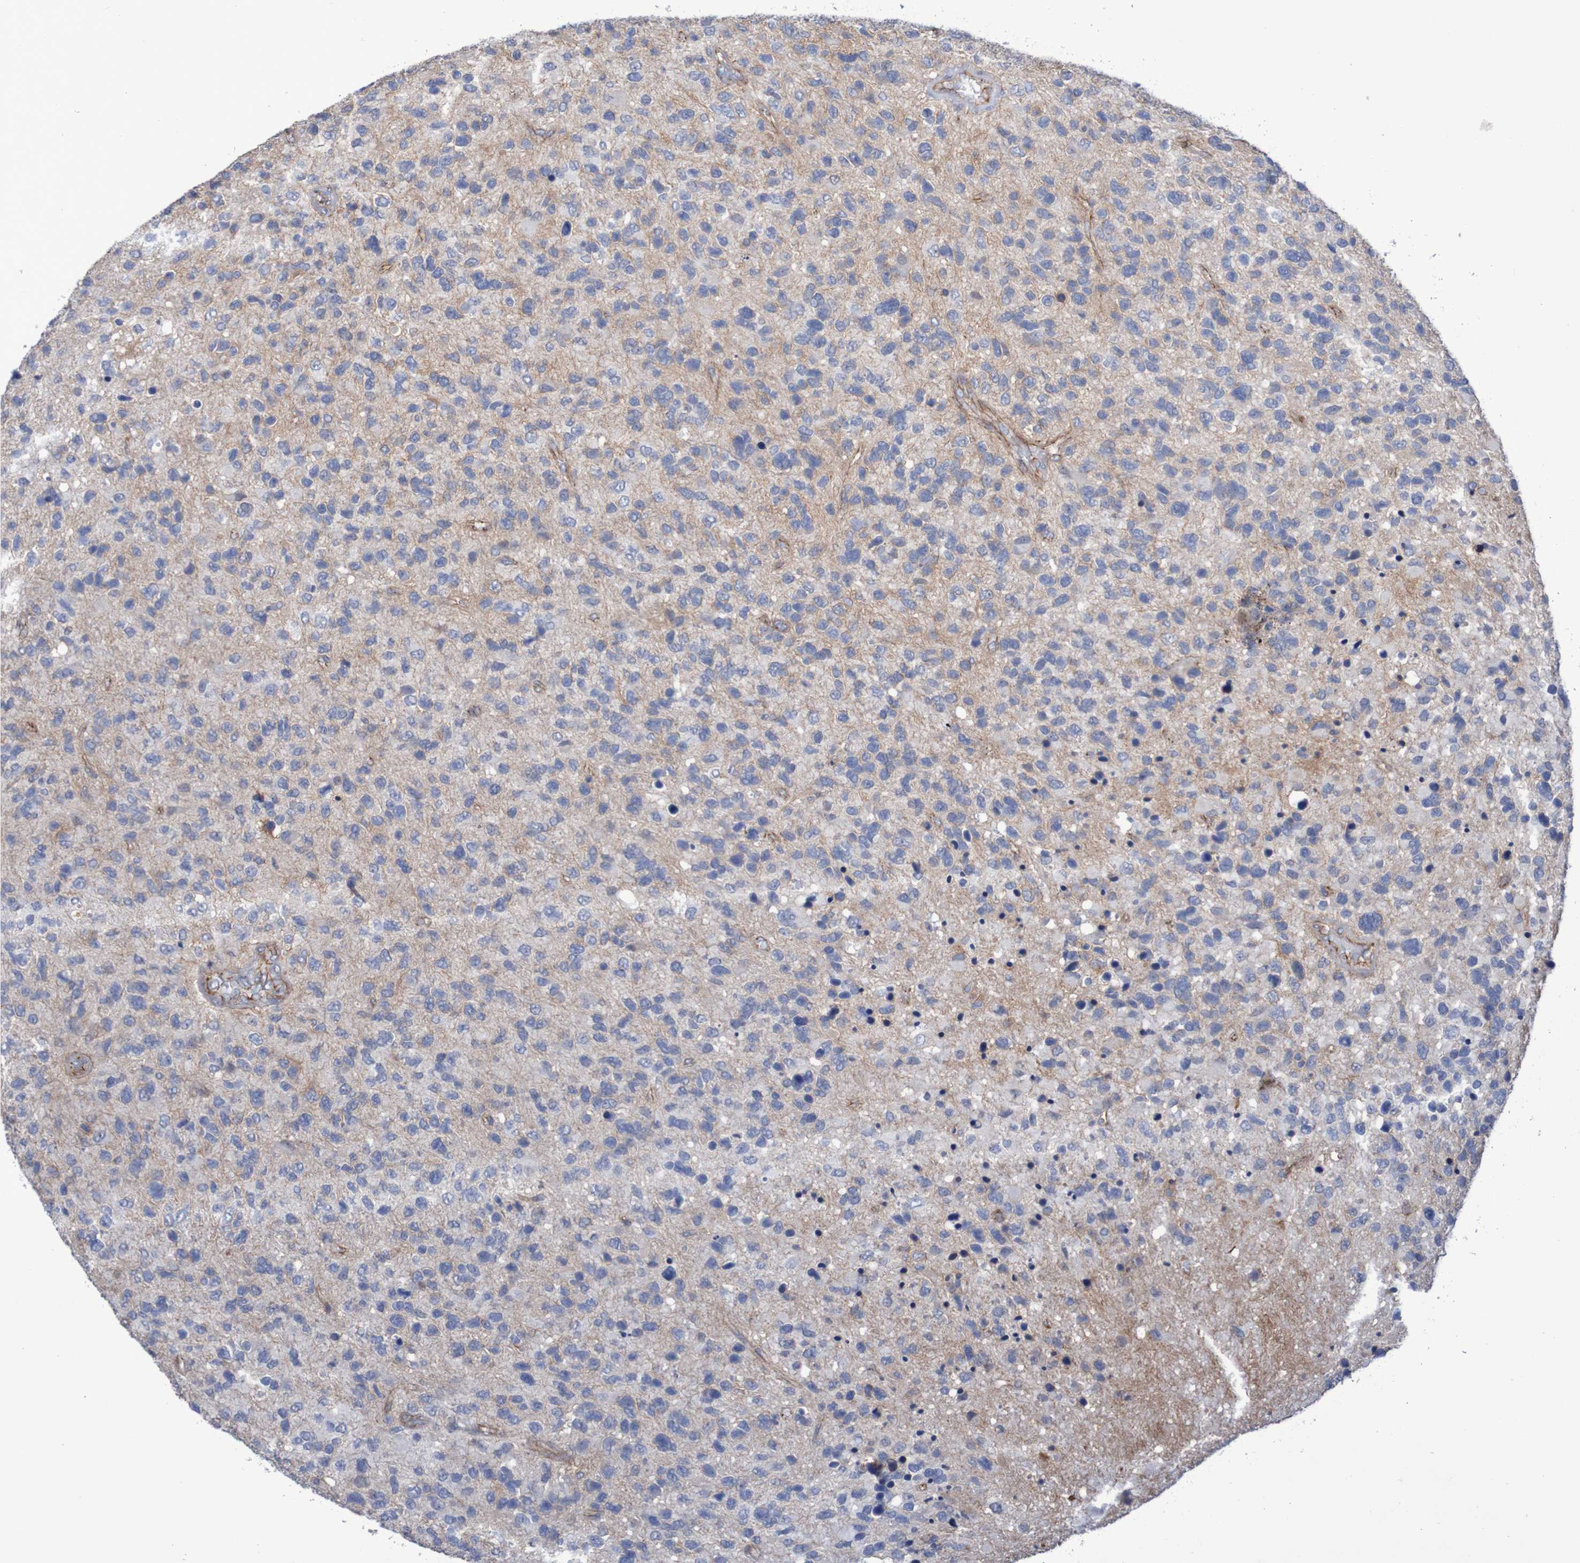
{"staining": {"intensity": "negative", "quantity": "none", "location": "none"}, "tissue": "glioma", "cell_type": "Tumor cells", "image_type": "cancer", "snomed": [{"axis": "morphology", "description": "Glioma, malignant, High grade"}, {"axis": "topography", "description": "Brain"}], "caption": "Glioma was stained to show a protein in brown. There is no significant positivity in tumor cells. (DAB (3,3'-diaminobenzidine) immunohistochemistry (IHC) with hematoxylin counter stain).", "gene": "NECTIN2", "patient": {"sex": "female", "age": 58}}